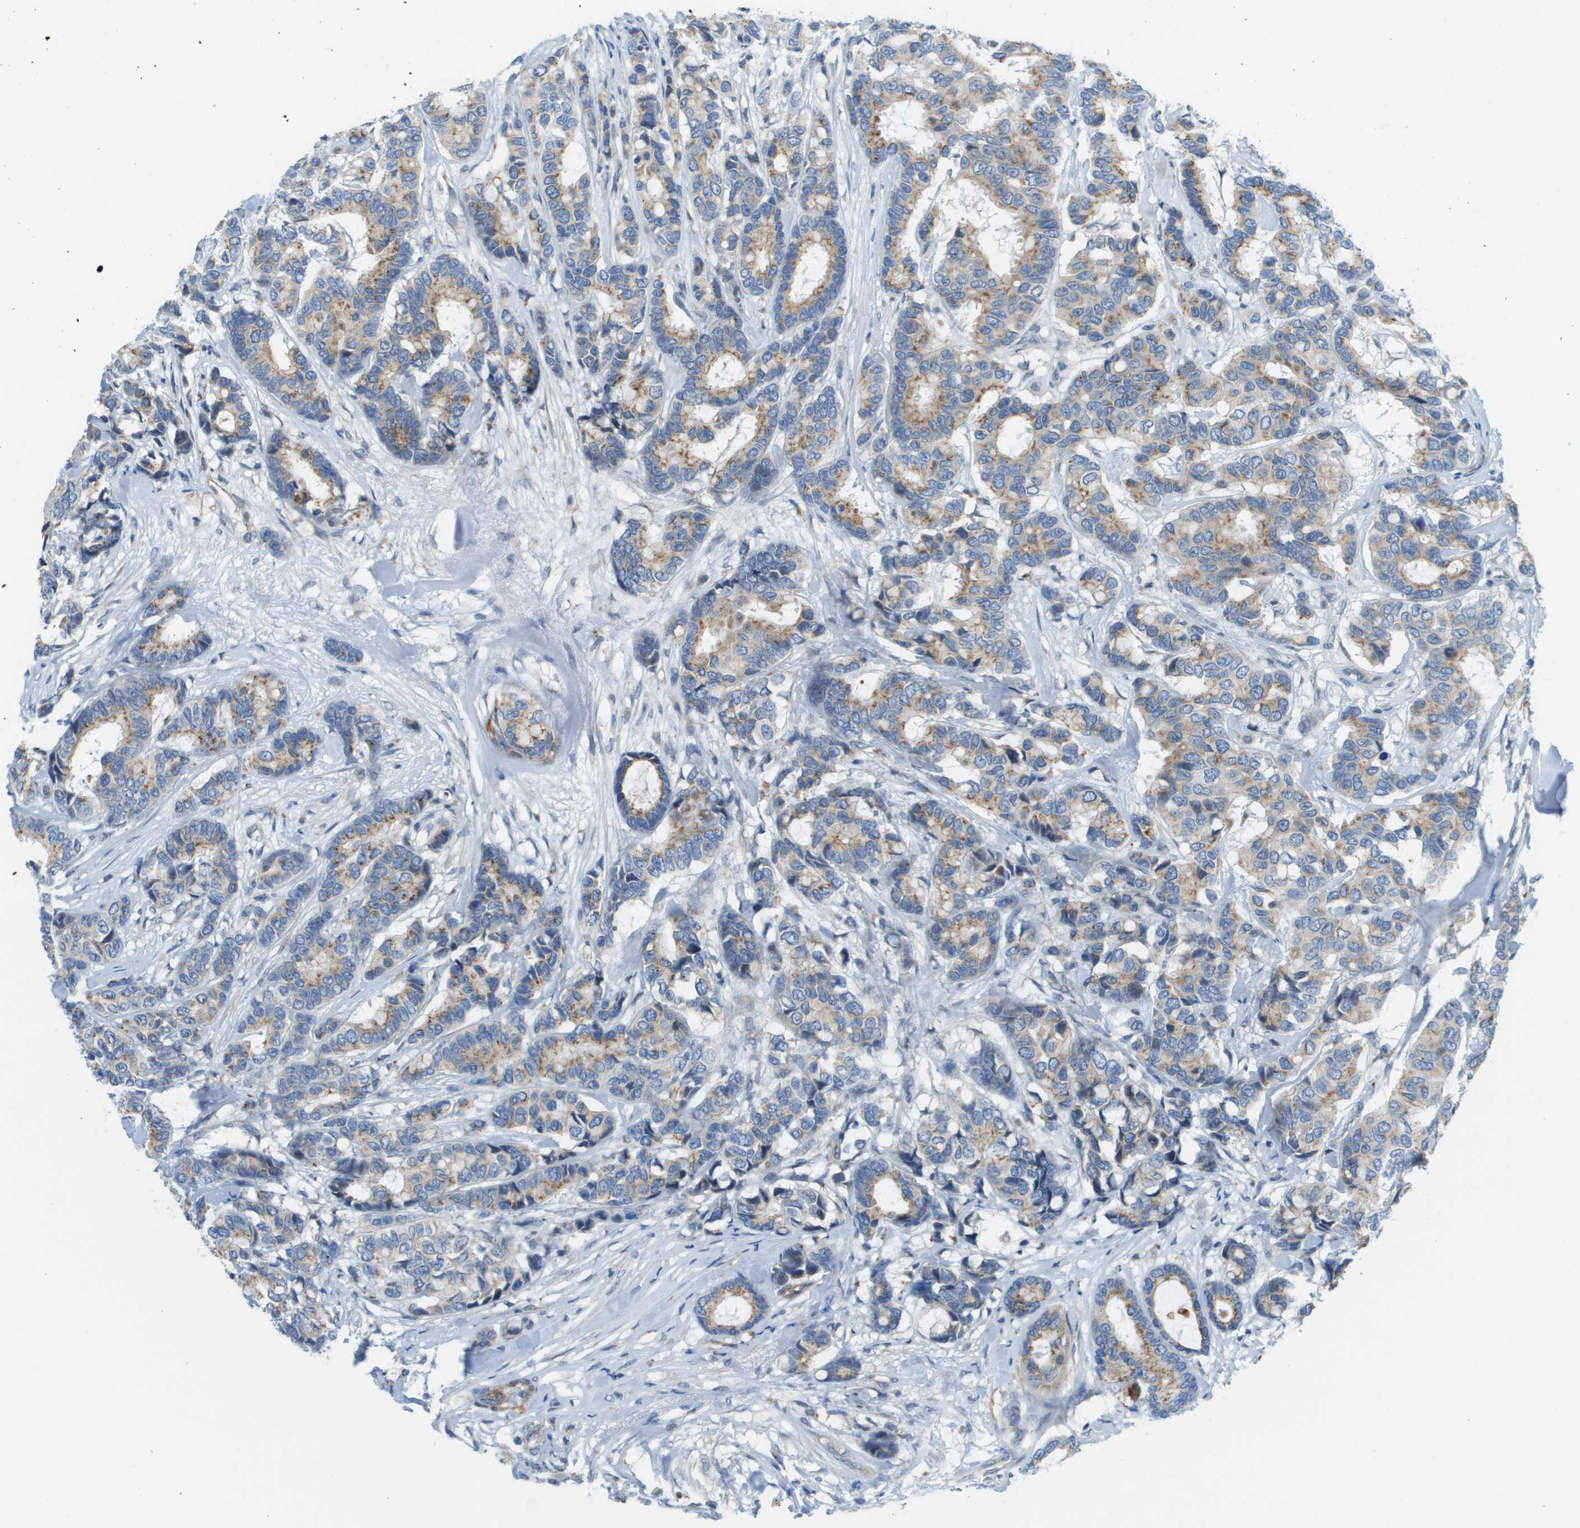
{"staining": {"intensity": "weak", "quantity": ">75%", "location": "cytoplasmic/membranous"}, "tissue": "breast cancer", "cell_type": "Tumor cells", "image_type": "cancer", "snomed": [{"axis": "morphology", "description": "Duct carcinoma"}, {"axis": "topography", "description": "Breast"}], "caption": "An image of human breast cancer stained for a protein reveals weak cytoplasmic/membranous brown staining in tumor cells.", "gene": "MYH11", "patient": {"sex": "female", "age": 87}}